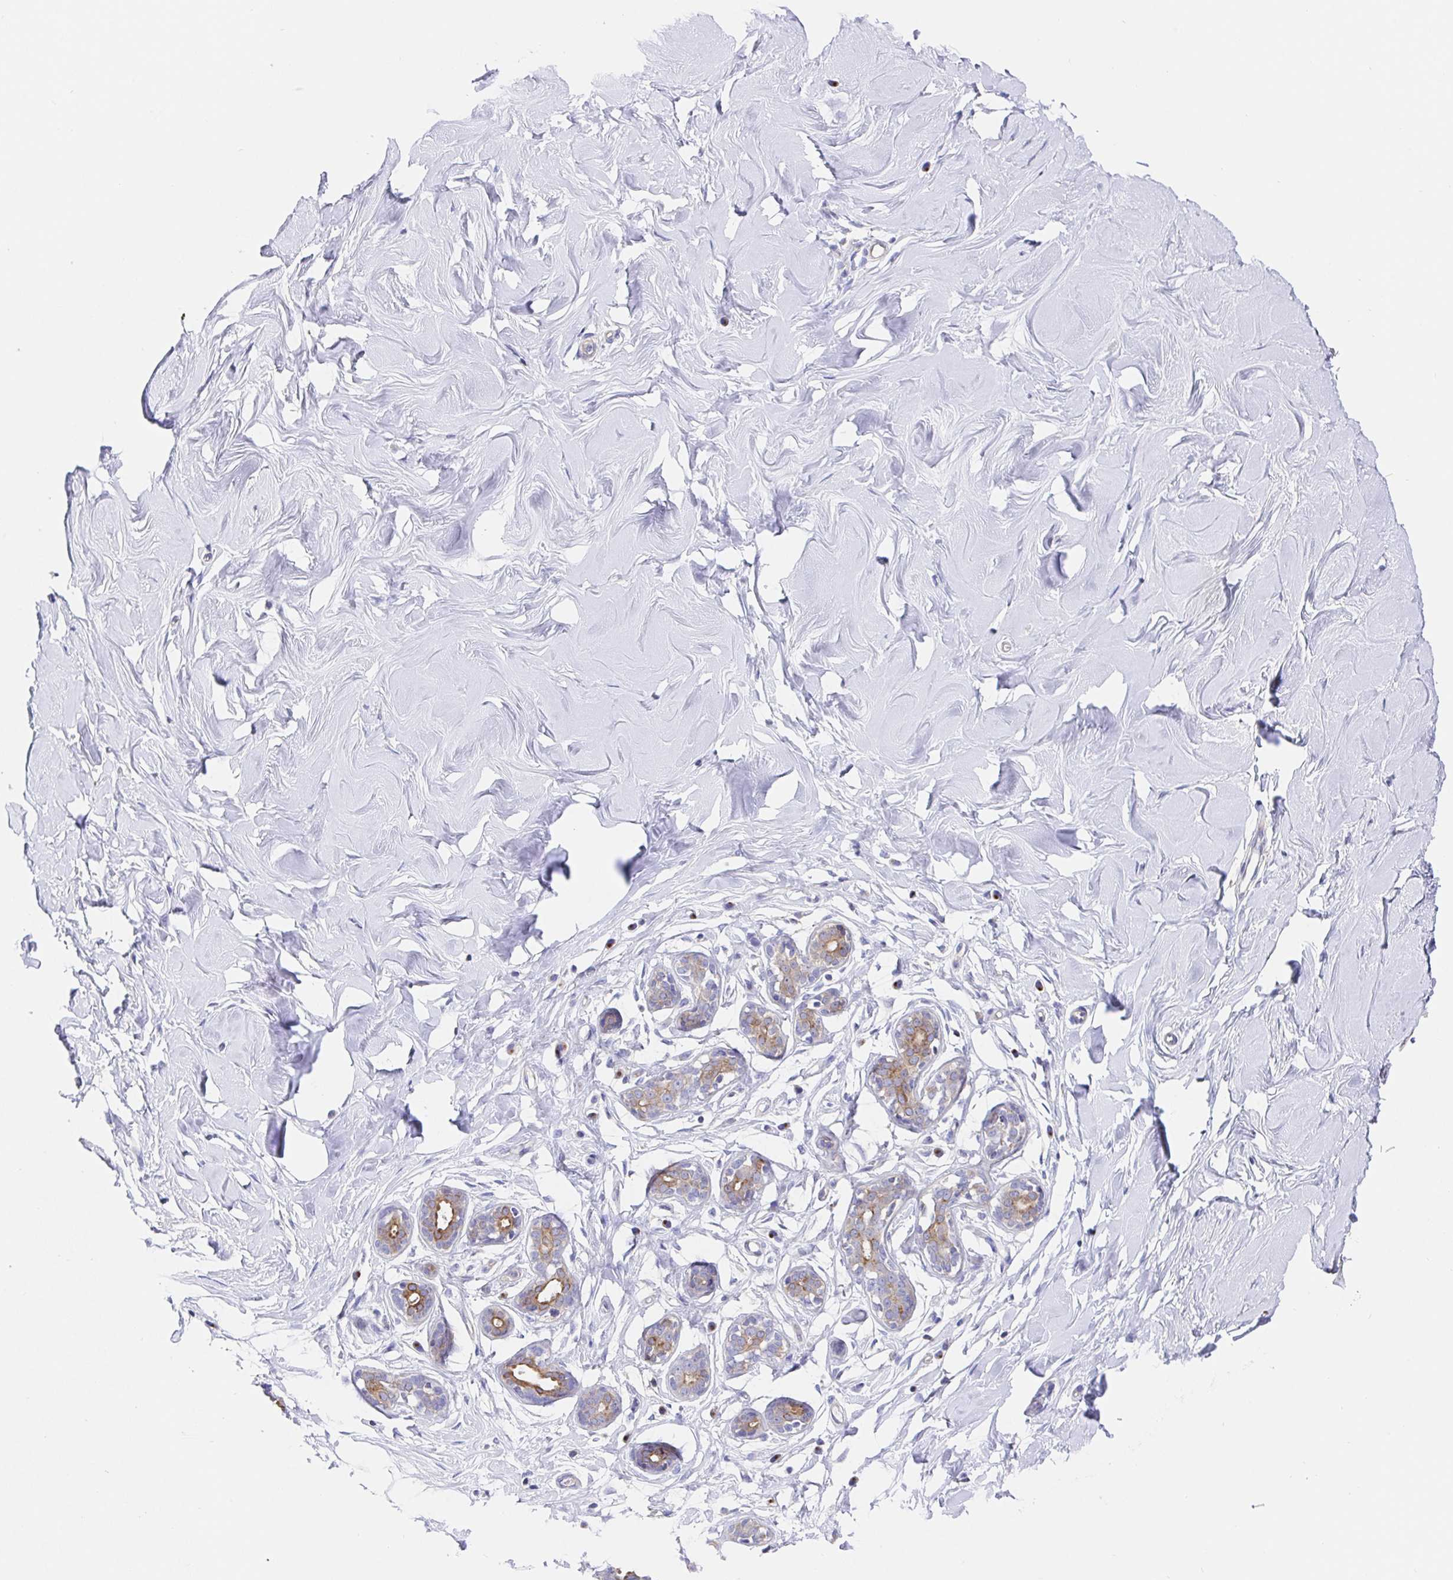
{"staining": {"intensity": "negative", "quantity": "none", "location": "none"}, "tissue": "breast", "cell_type": "Adipocytes", "image_type": "normal", "snomed": [{"axis": "morphology", "description": "Normal tissue, NOS"}, {"axis": "topography", "description": "Breast"}], "caption": "A photomicrograph of human breast is negative for staining in adipocytes. (Brightfield microscopy of DAB (3,3'-diaminobenzidine) IHC at high magnification).", "gene": "GOLGA1", "patient": {"sex": "female", "age": 27}}